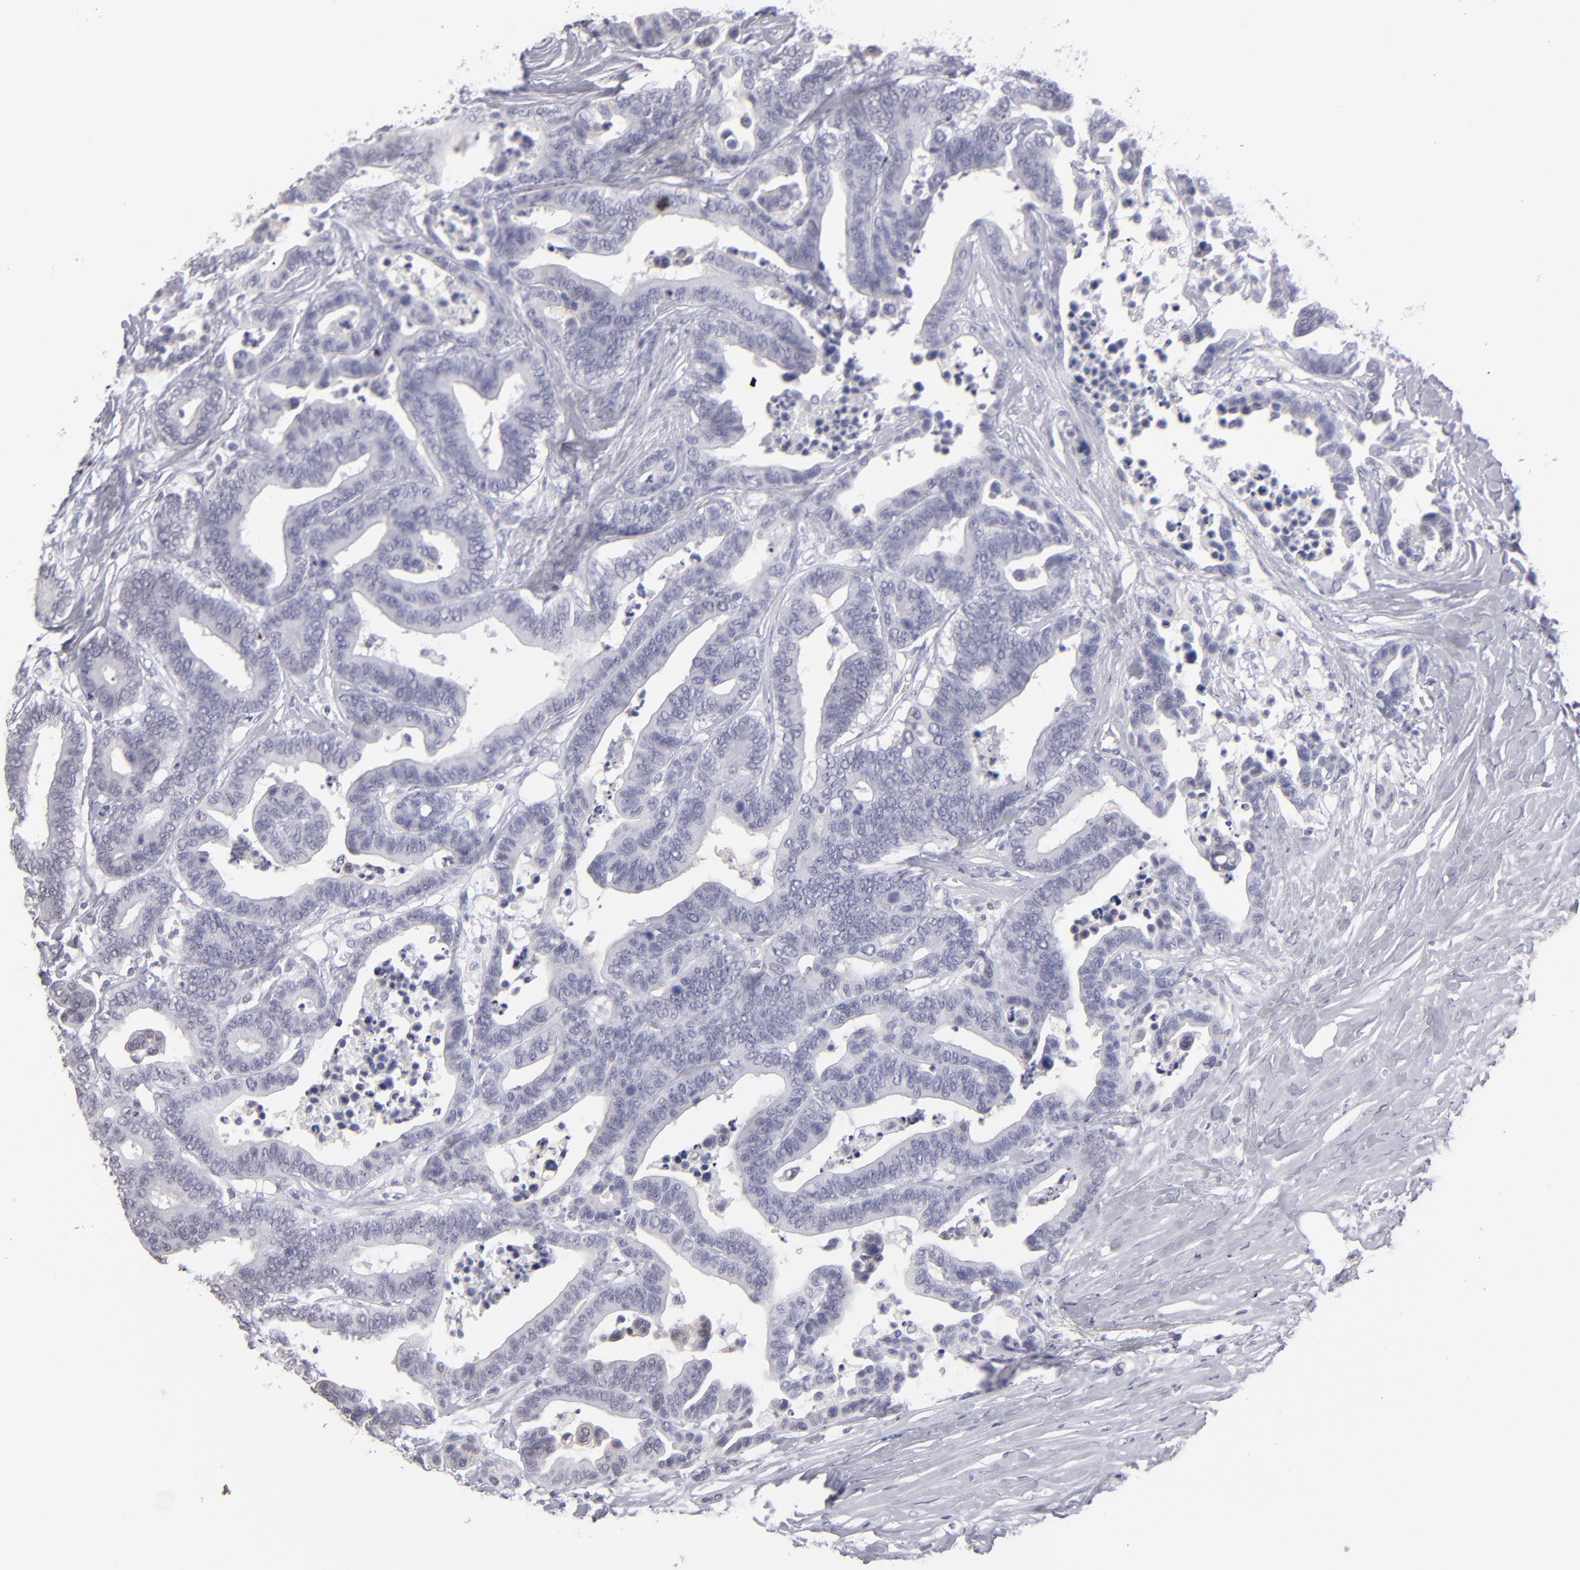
{"staining": {"intensity": "negative", "quantity": "none", "location": "none"}, "tissue": "colorectal cancer", "cell_type": "Tumor cells", "image_type": "cancer", "snomed": [{"axis": "morphology", "description": "Adenocarcinoma, NOS"}, {"axis": "topography", "description": "Colon"}], "caption": "Tumor cells are negative for protein expression in human colorectal adenocarcinoma.", "gene": "ALDOB", "patient": {"sex": "male", "age": 82}}